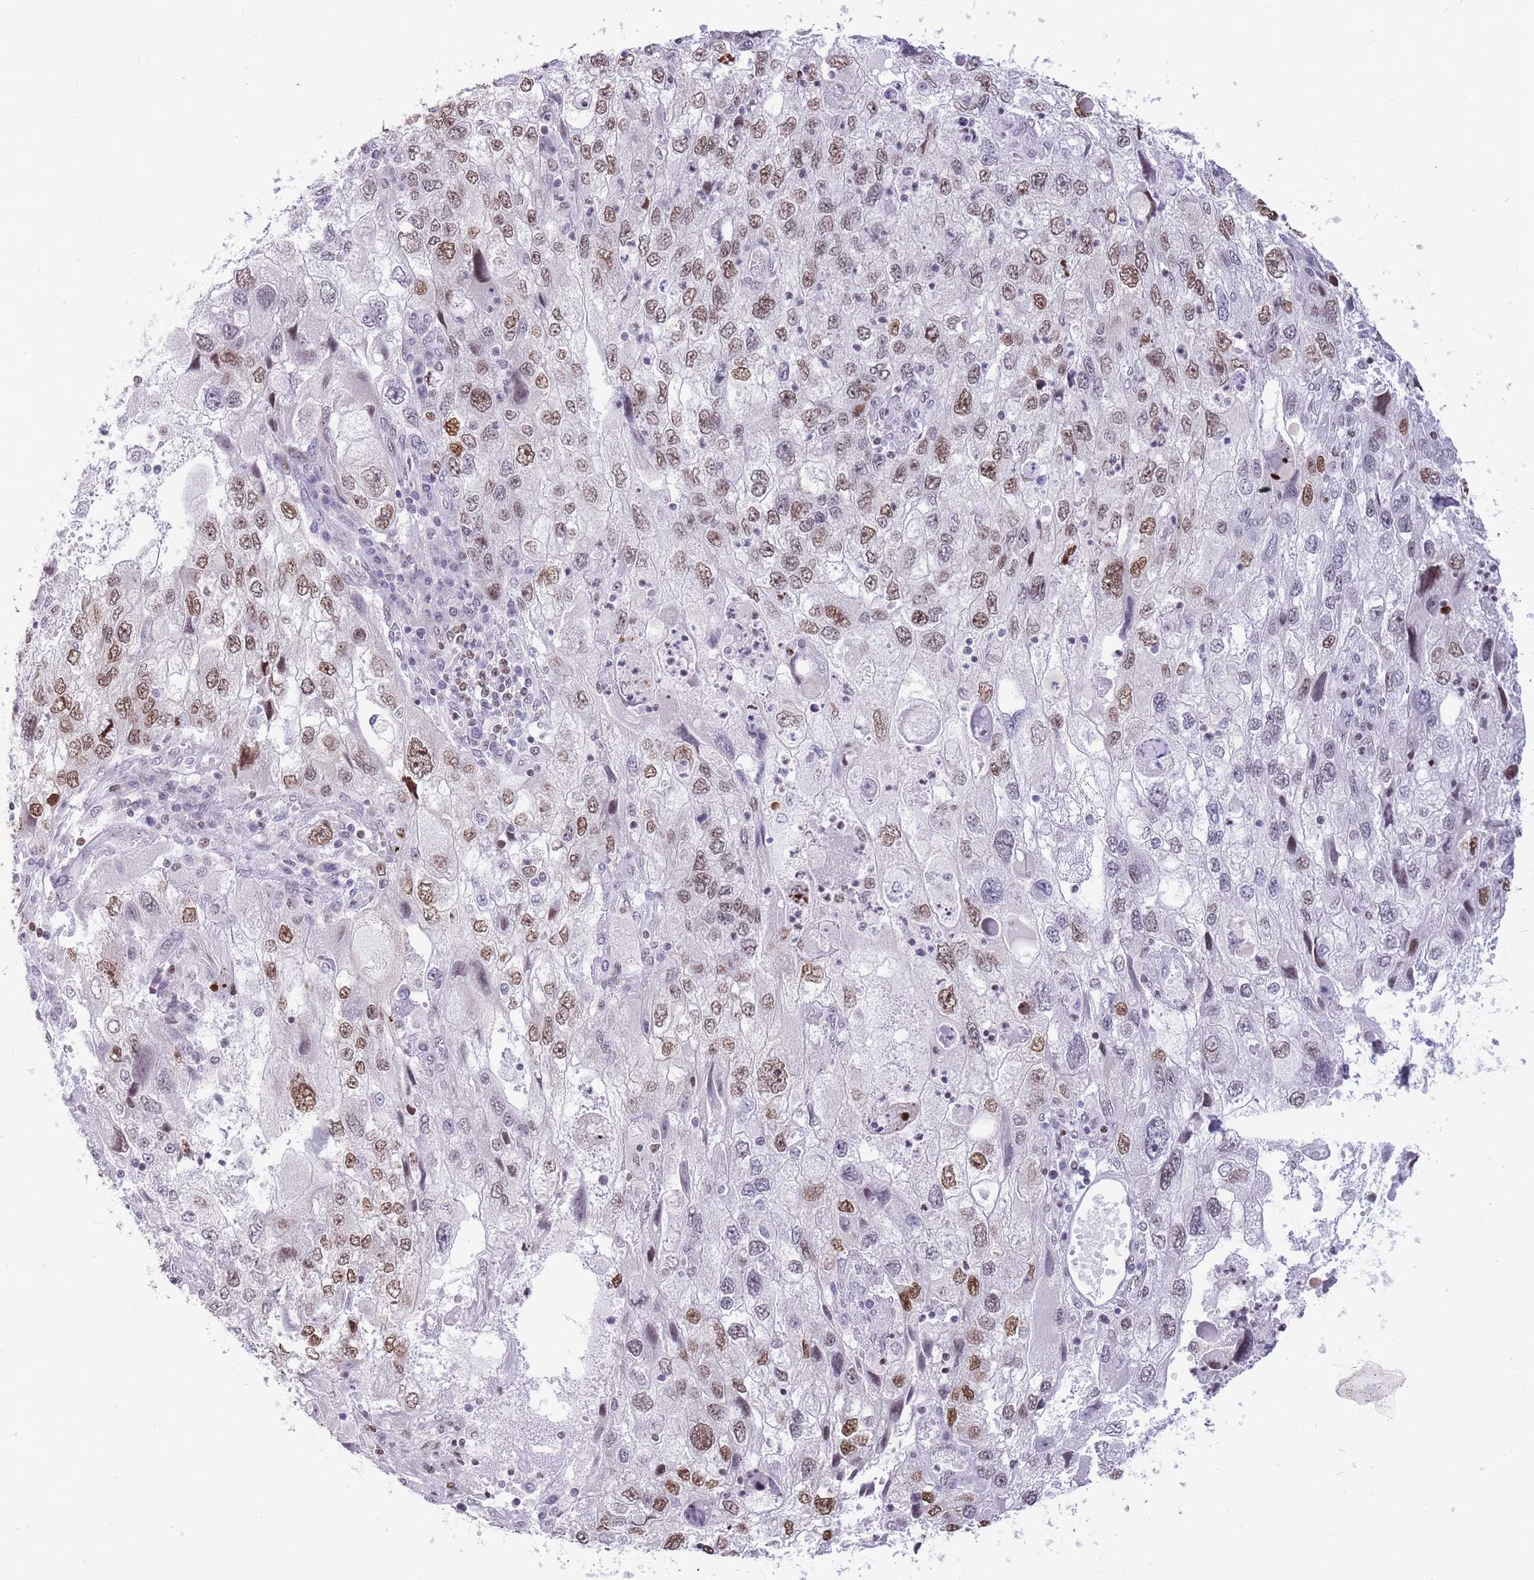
{"staining": {"intensity": "moderate", "quantity": "25%-75%", "location": "nuclear"}, "tissue": "endometrial cancer", "cell_type": "Tumor cells", "image_type": "cancer", "snomed": [{"axis": "morphology", "description": "Adenocarcinoma, NOS"}, {"axis": "topography", "description": "Endometrium"}], "caption": "Immunohistochemical staining of endometrial adenocarcinoma demonstrates medium levels of moderate nuclear protein expression in about 25%-75% of tumor cells. Nuclei are stained in blue.", "gene": "HMGN1", "patient": {"sex": "female", "age": 49}}